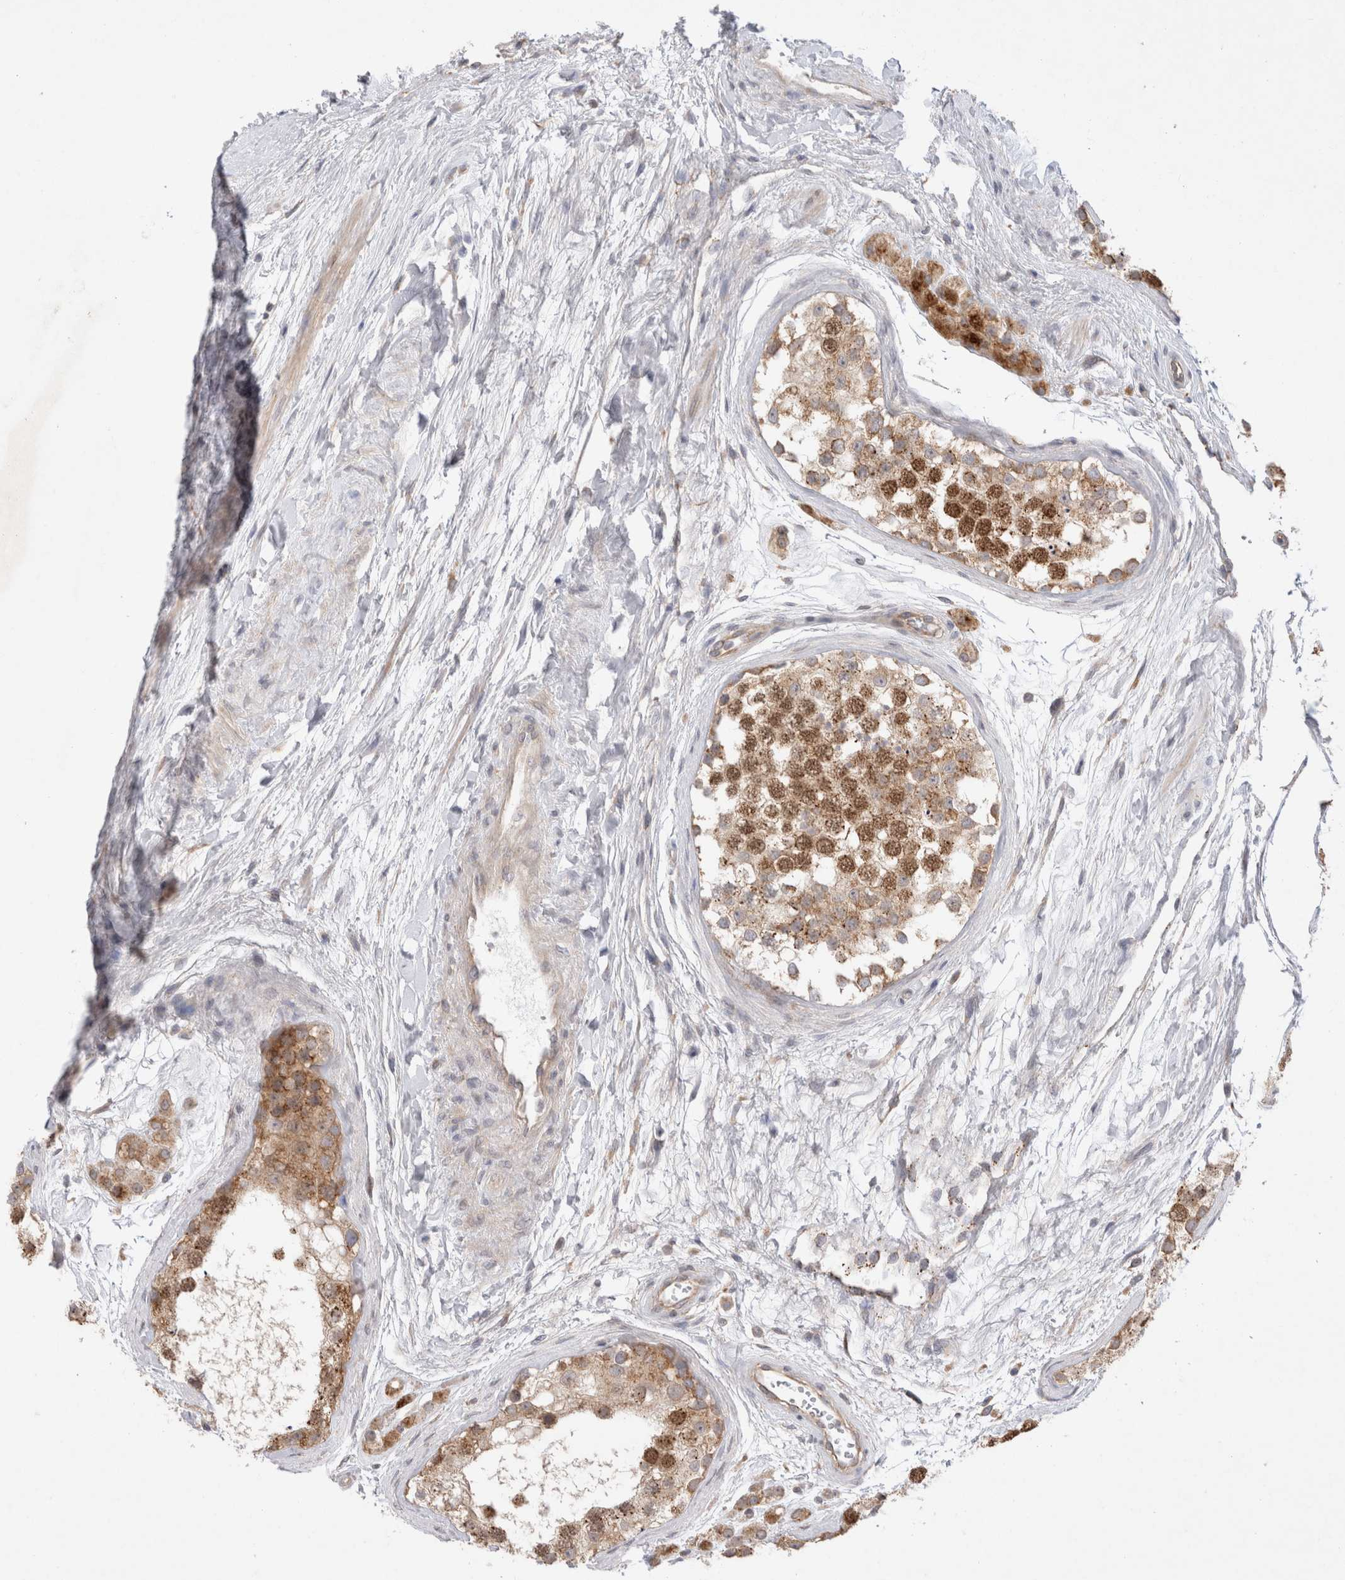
{"staining": {"intensity": "moderate", "quantity": ">75%", "location": "cytoplasmic/membranous,nuclear"}, "tissue": "testis", "cell_type": "Cells in seminiferous ducts", "image_type": "normal", "snomed": [{"axis": "morphology", "description": "Normal tissue, NOS"}, {"axis": "topography", "description": "Testis"}], "caption": "Human testis stained with a brown dye demonstrates moderate cytoplasmic/membranous,nuclear positive staining in approximately >75% of cells in seminiferous ducts.", "gene": "NPC1", "patient": {"sex": "male", "age": 56}}